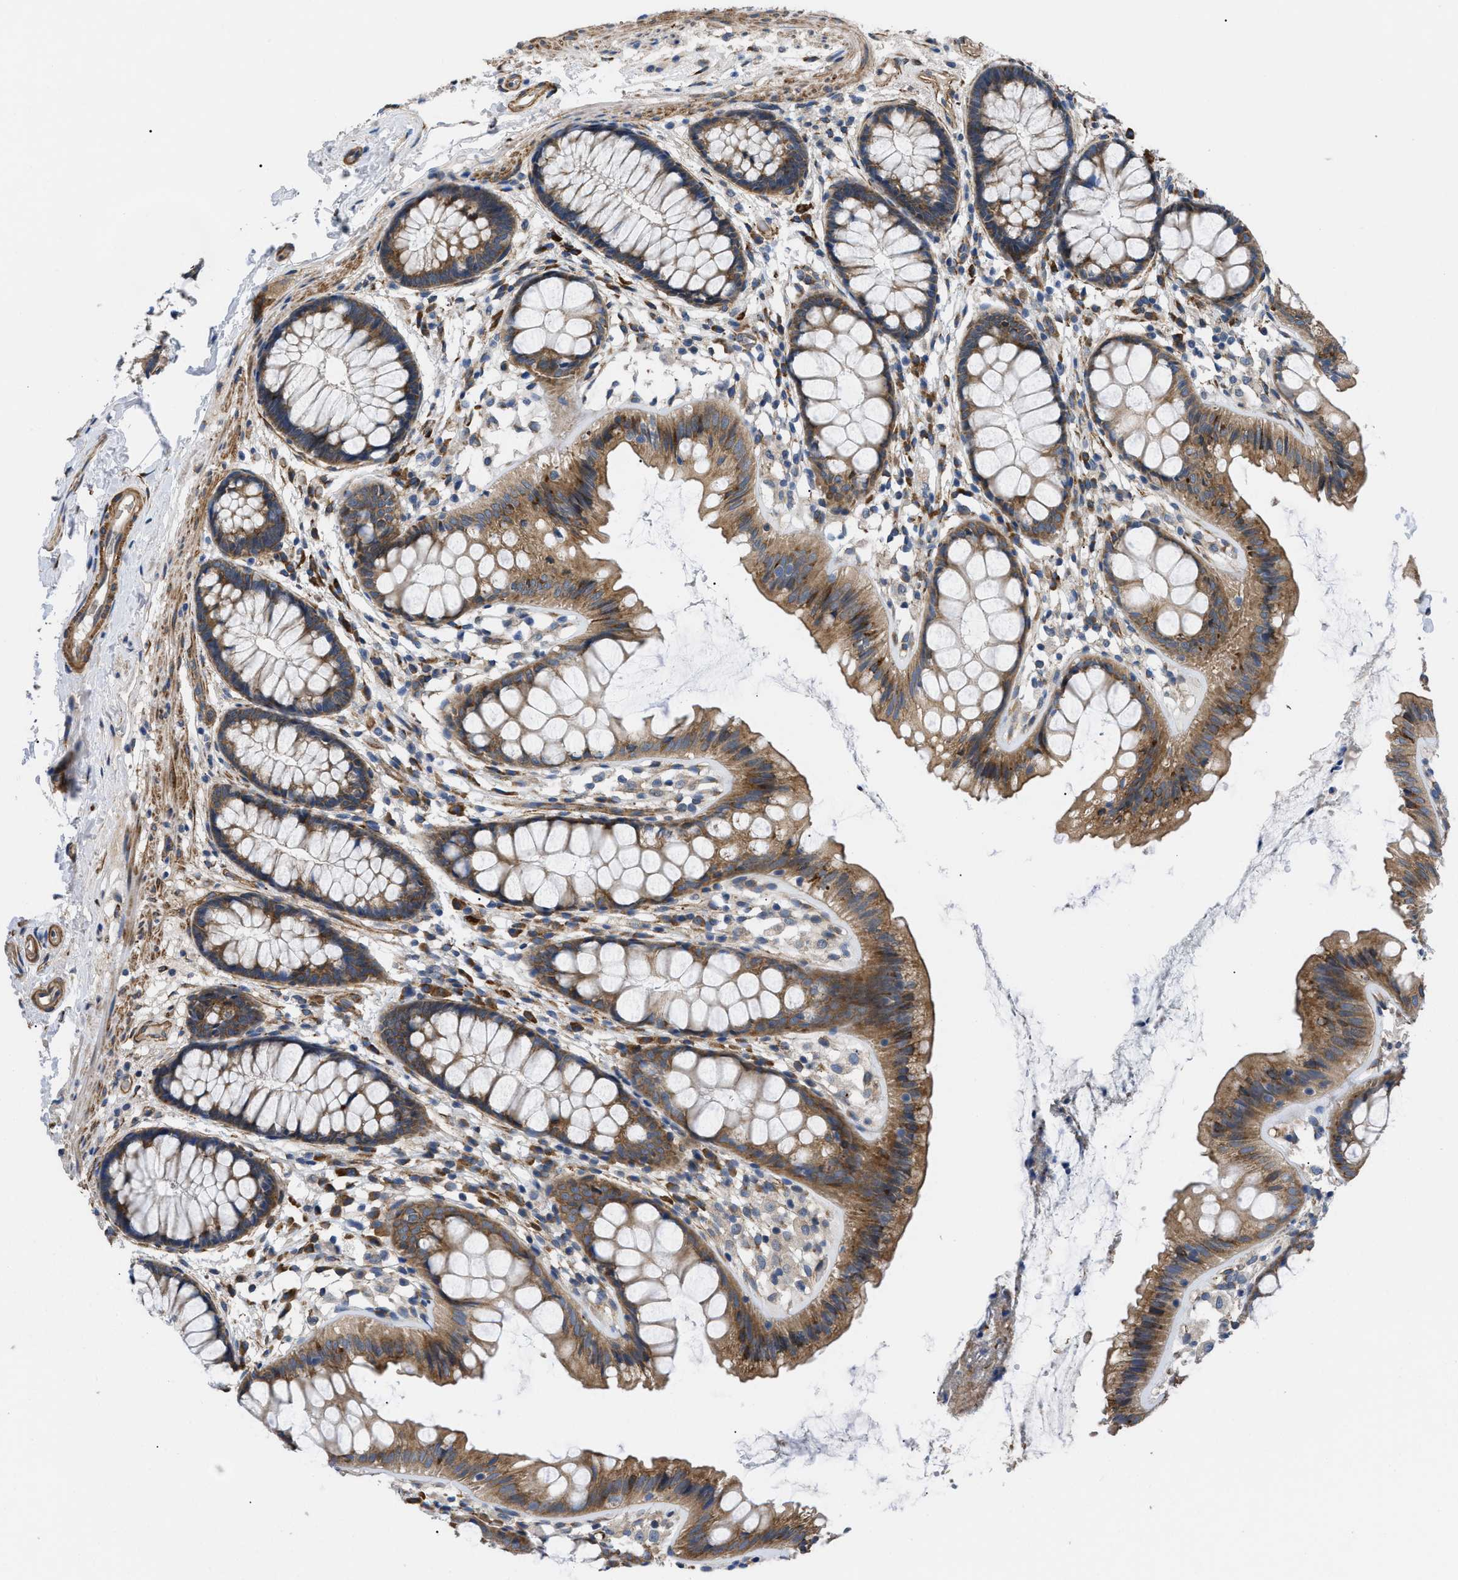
{"staining": {"intensity": "moderate", "quantity": ">75%", "location": "cytoplasmic/membranous"}, "tissue": "colon", "cell_type": "Endothelial cells", "image_type": "normal", "snomed": [{"axis": "morphology", "description": "Normal tissue, NOS"}, {"axis": "topography", "description": "Colon"}], "caption": "Immunohistochemistry (IHC) of normal human colon shows medium levels of moderate cytoplasmic/membranous staining in approximately >75% of endothelial cells.", "gene": "MYO10", "patient": {"sex": "female", "age": 56}}